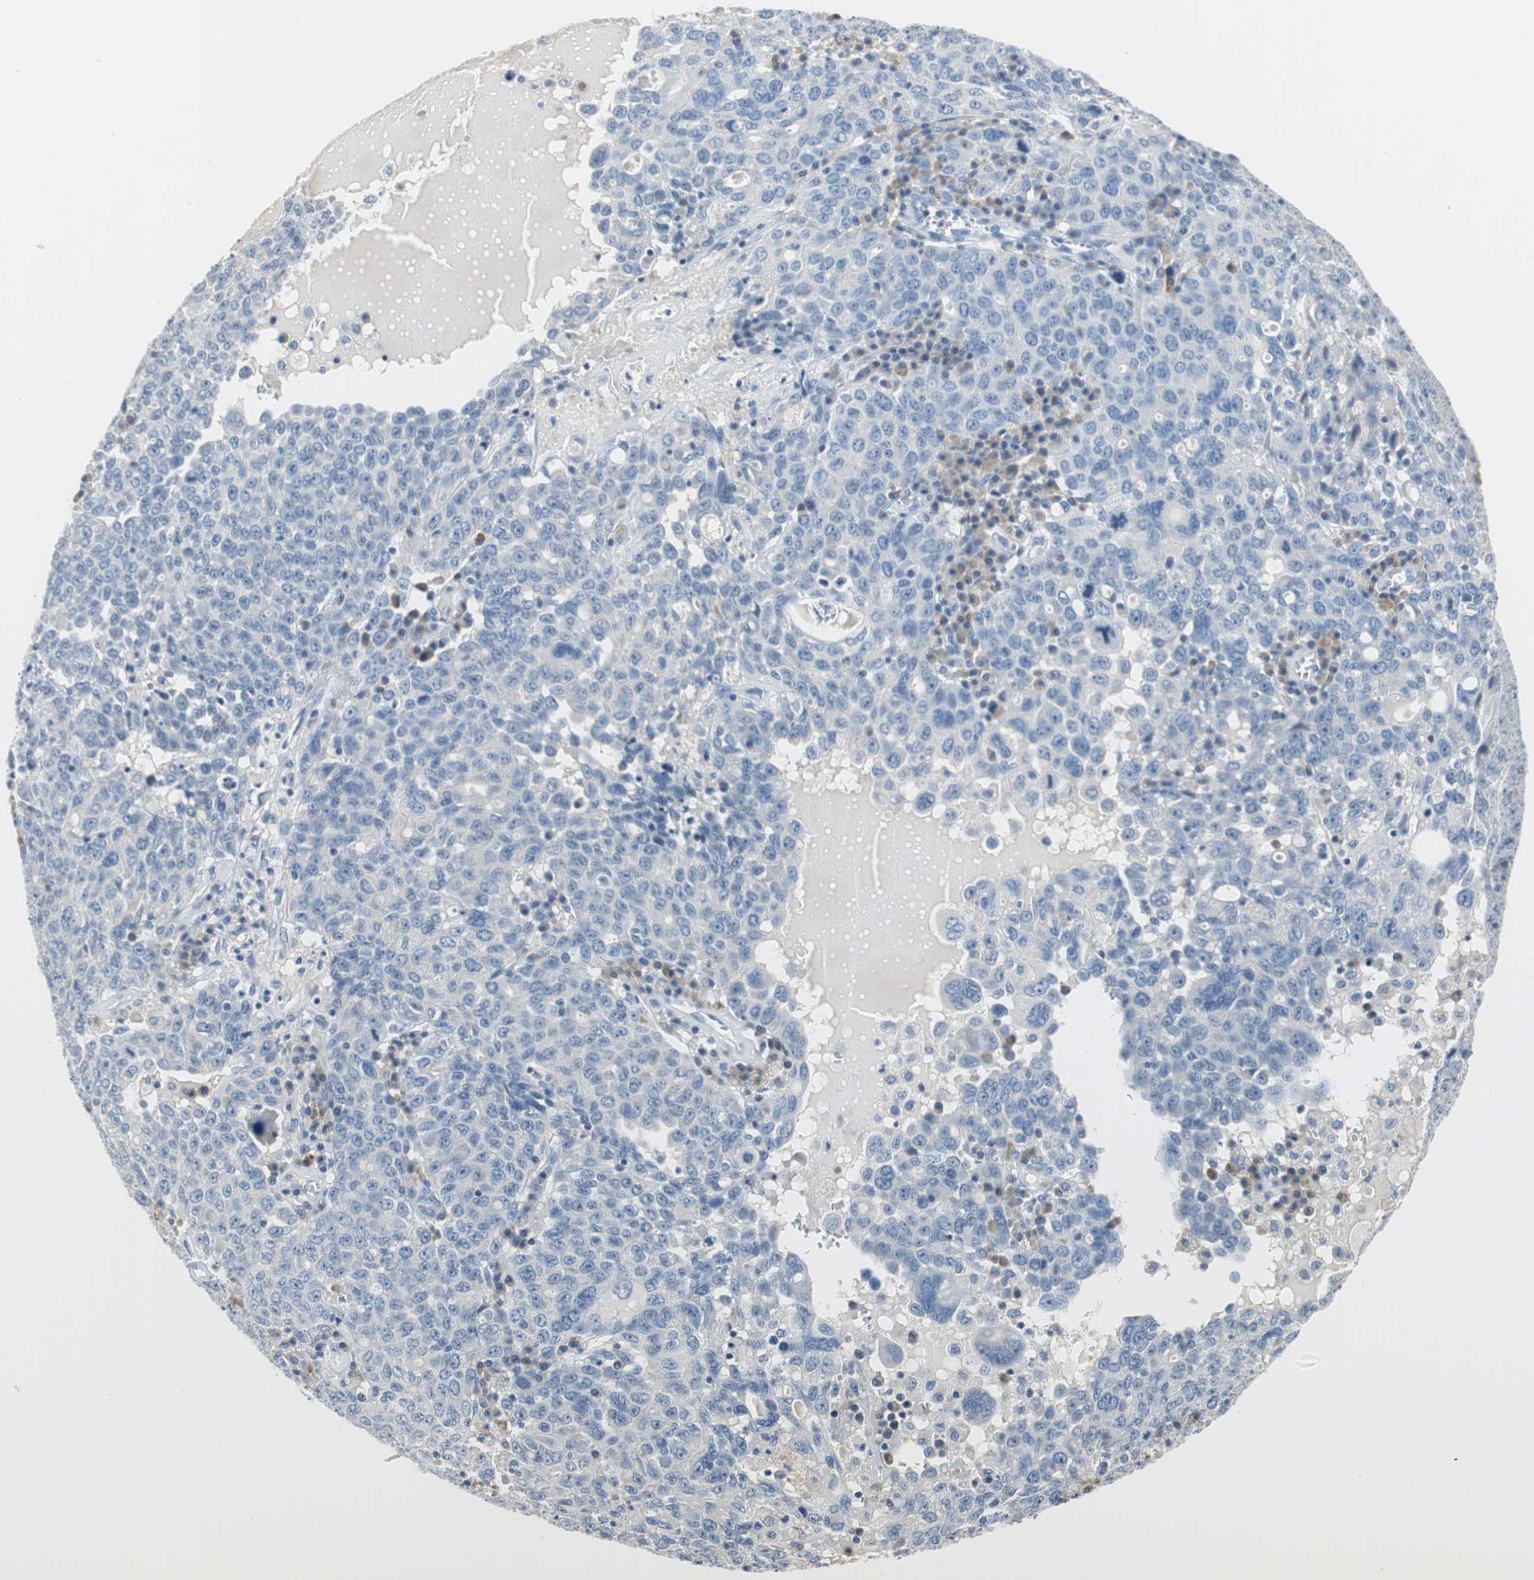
{"staining": {"intensity": "negative", "quantity": "none", "location": "none"}, "tissue": "ovarian cancer", "cell_type": "Tumor cells", "image_type": "cancer", "snomed": [{"axis": "morphology", "description": "Carcinoma, endometroid"}, {"axis": "topography", "description": "Ovary"}], "caption": "Protein analysis of ovarian endometroid carcinoma shows no significant staining in tumor cells.", "gene": "GLCCI1", "patient": {"sex": "female", "age": 62}}